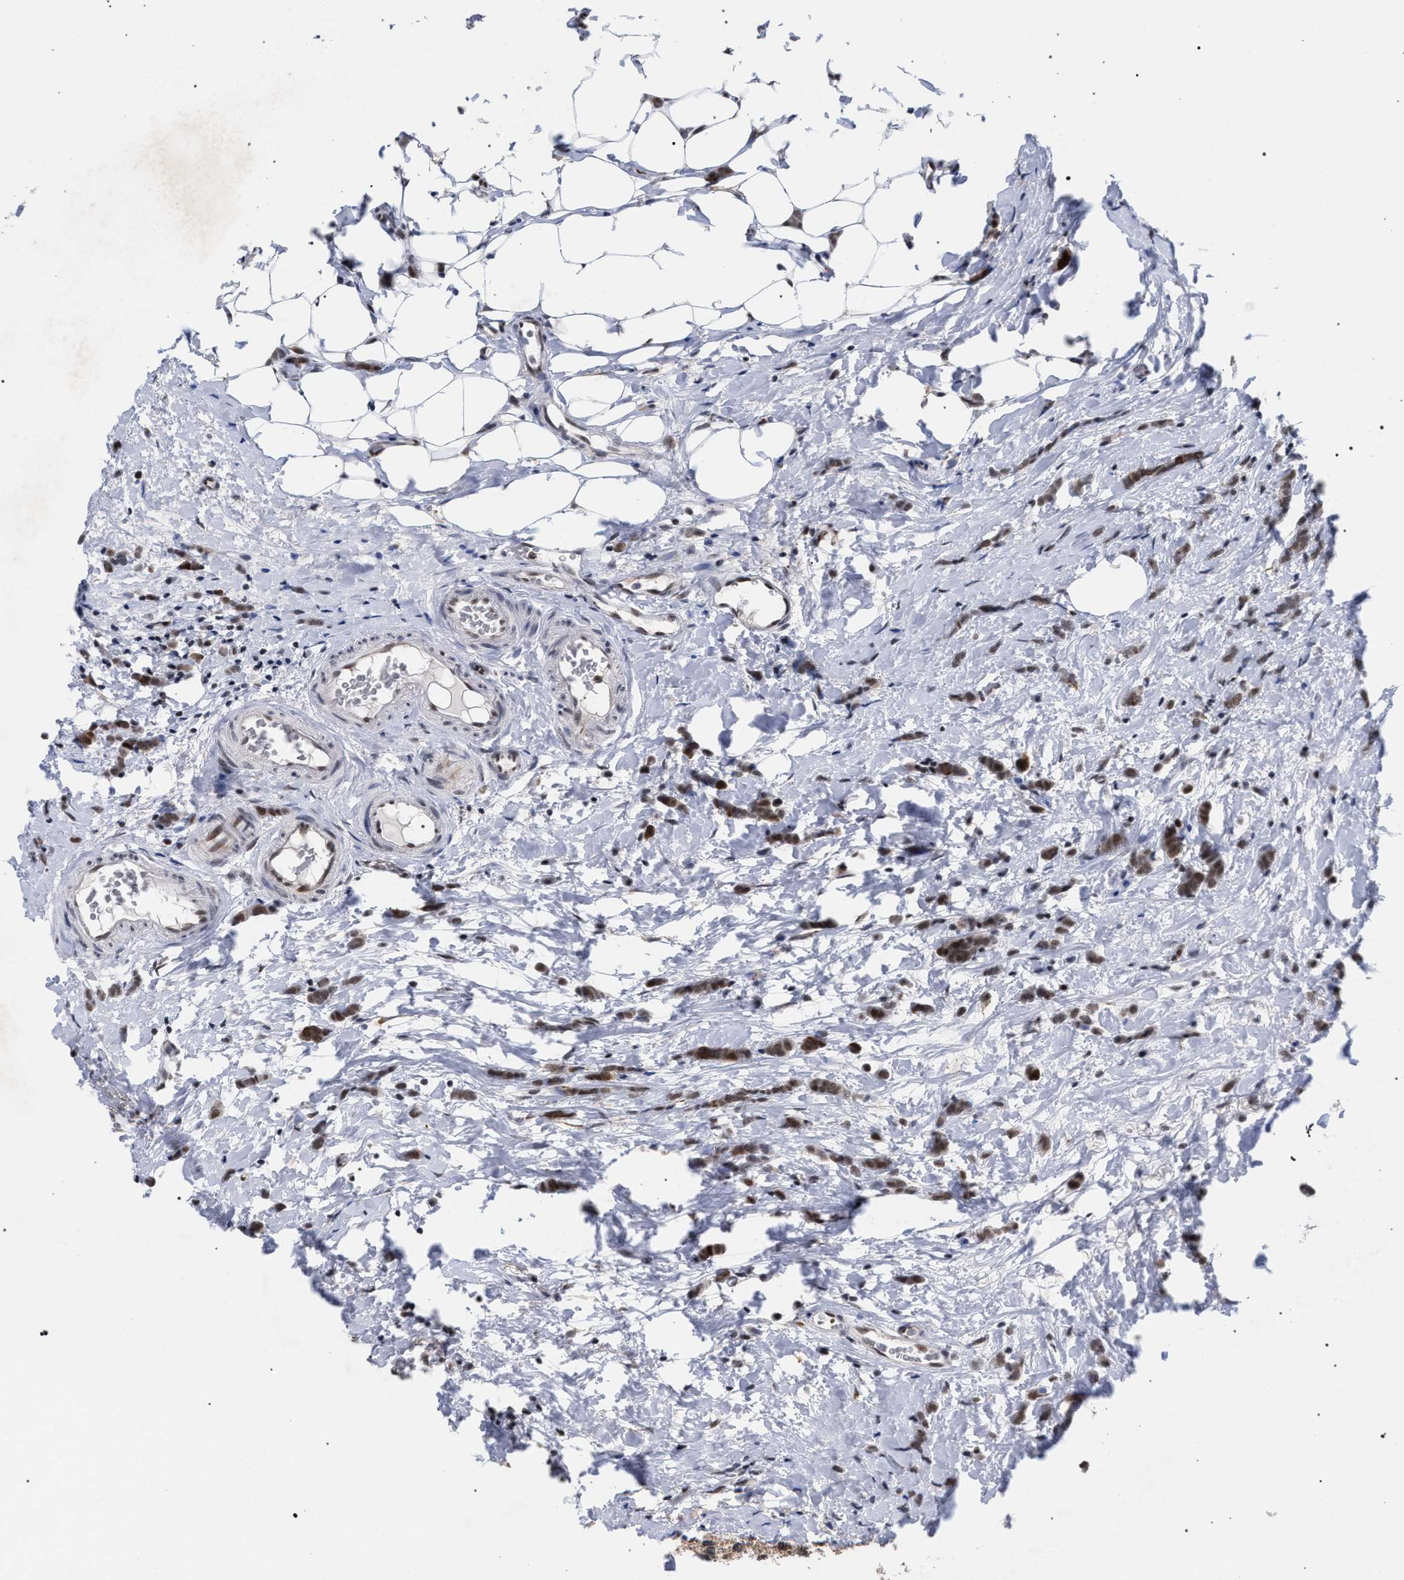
{"staining": {"intensity": "moderate", "quantity": ">75%", "location": "cytoplasmic/membranous,nuclear"}, "tissue": "breast cancer", "cell_type": "Tumor cells", "image_type": "cancer", "snomed": [{"axis": "morphology", "description": "Lobular carcinoma"}, {"axis": "topography", "description": "Breast"}], "caption": "Immunohistochemical staining of human breast cancer demonstrates medium levels of moderate cytoplasmic/membranous and nuclear staining in approximately >75% of tumor cells. (IHC, brightfield microscopy, high magnification).", "gene": "SCAF4", "patient": {"sex": "female", "age": 60}}